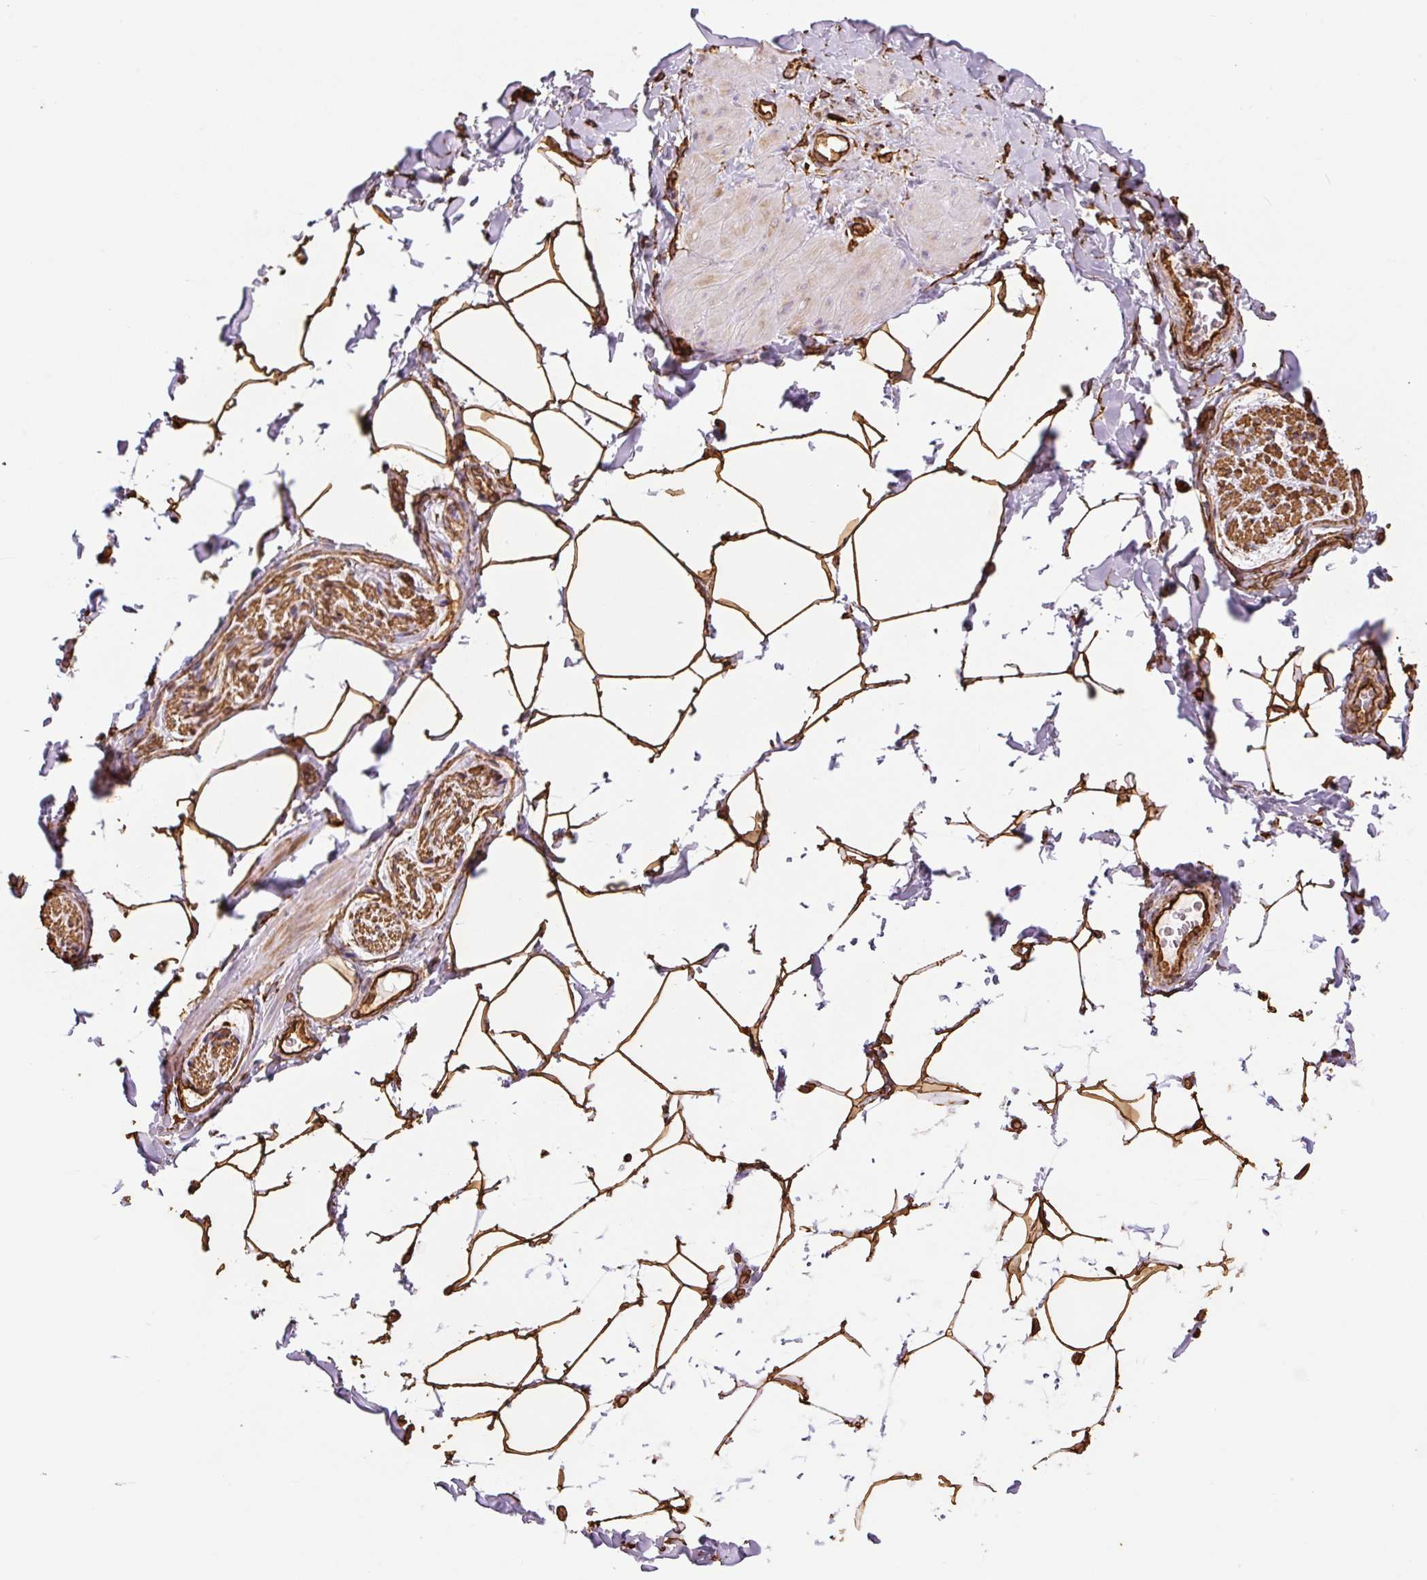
{"staining": {"intensity": "strong", "quantity": ">75%", "location": "cytoplasmic/membranous"}, "tissue": "adipose tissue", "cell_type": "Adipocytes", "image_type": "normal", "snomed": [{"axis": "morphology", "description": "Normal tissue, NOS"}, {"axis": "topography", "description": "Vascular tissue"}, {"axis": "topography", "description": "Peripheral nerve tissue"}], "caption": "Adipocytes show high levels of strong cytoplasmic/membranous staining in about >75% of cells in benign human adipose tissue. (IHC, brightfield microscopy, high magnification).", "gene": "VIM", "patient": {"sex": "male", "age": 41}}